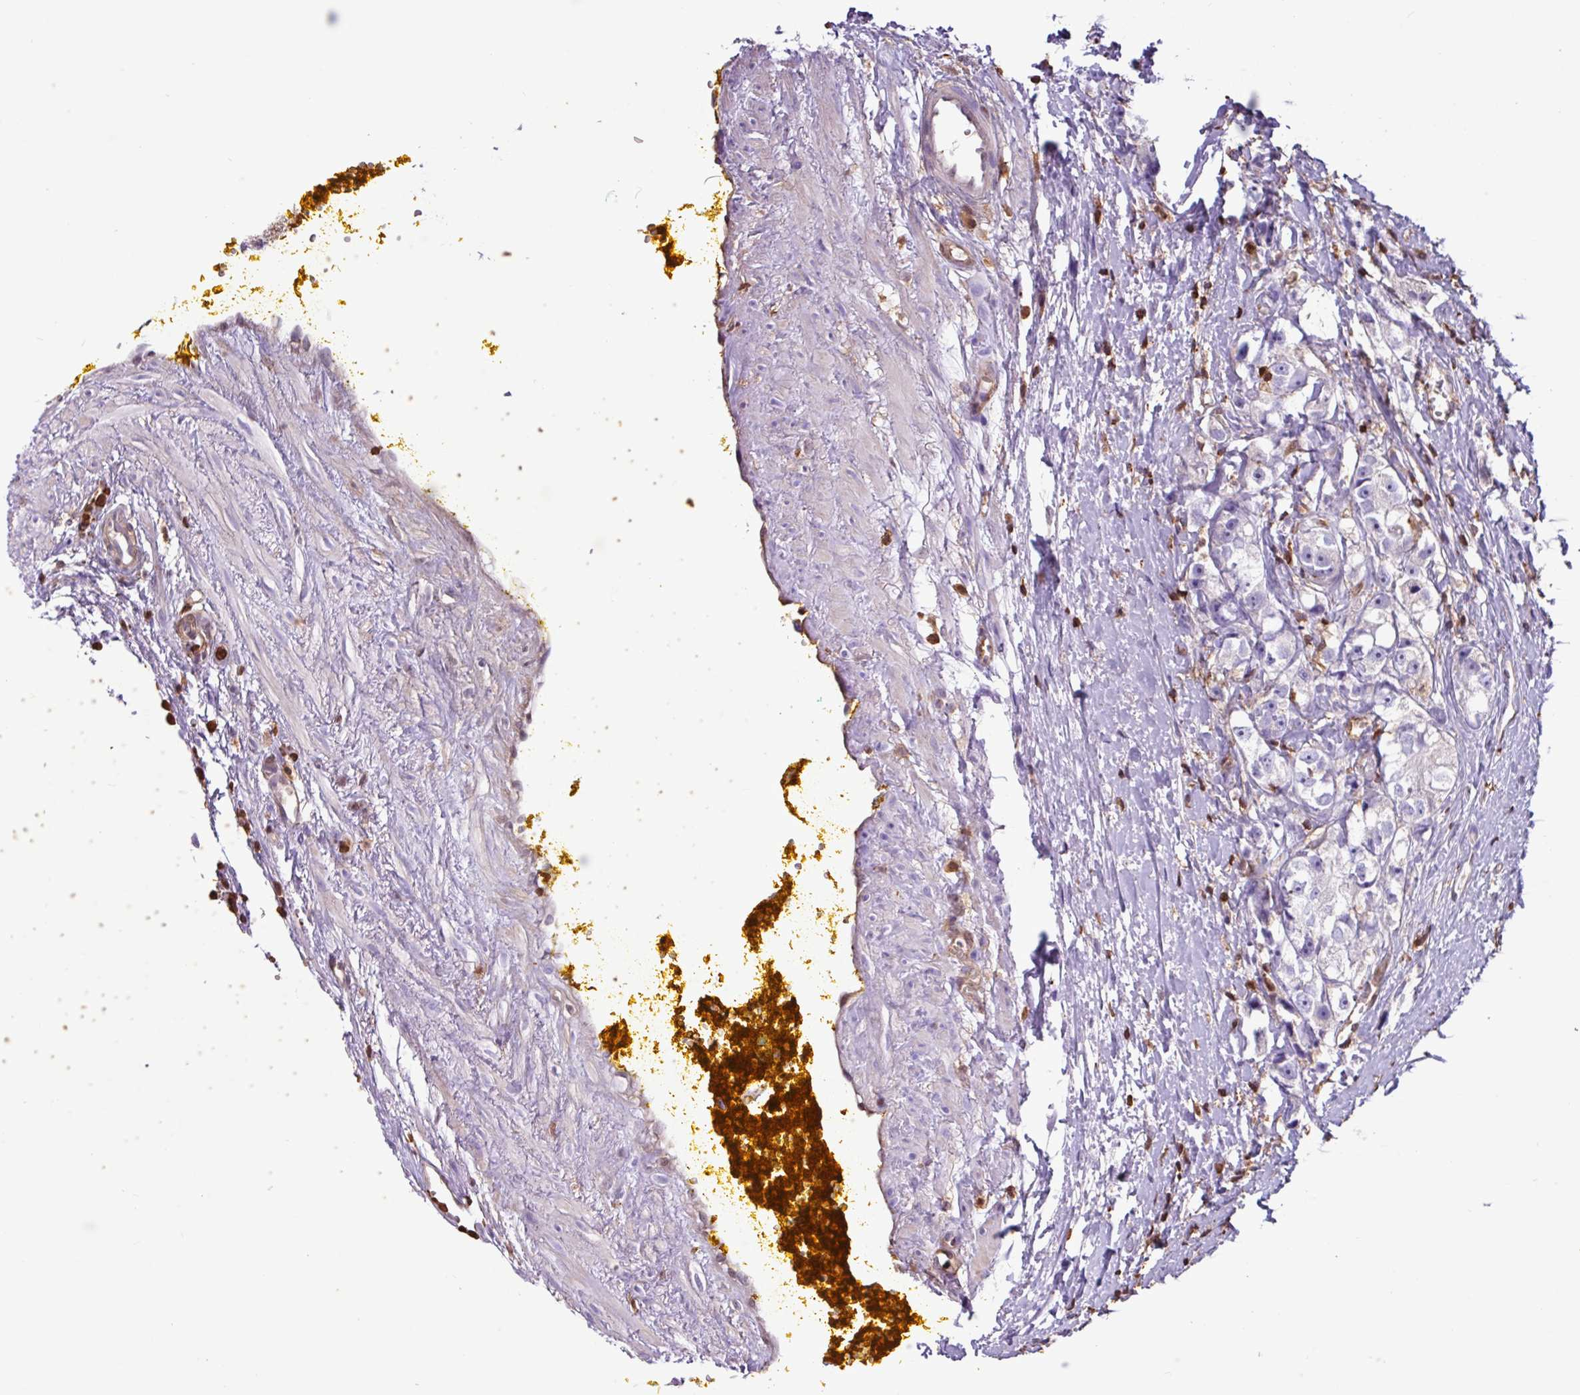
{"staining": {"intensity": "negative", "quantity": "none", "location": "none"}, "tissue": "prostate cancer", "cell_type": "Tumor cells", "image_type": "cancer", "snomed": [{"axis": "morphology", "description": "Adenocarcinoma, High grade"}, {"axis": "topography", "description": "Prostate"}], "caption": "This is an immunohistochemistry micrograph of prostate cancer (high-grade adenocarcinoma). There is no staining in tumor cells.", "gene": "ARHGDIB", "patient": {"sex": "male", "age": 74}}